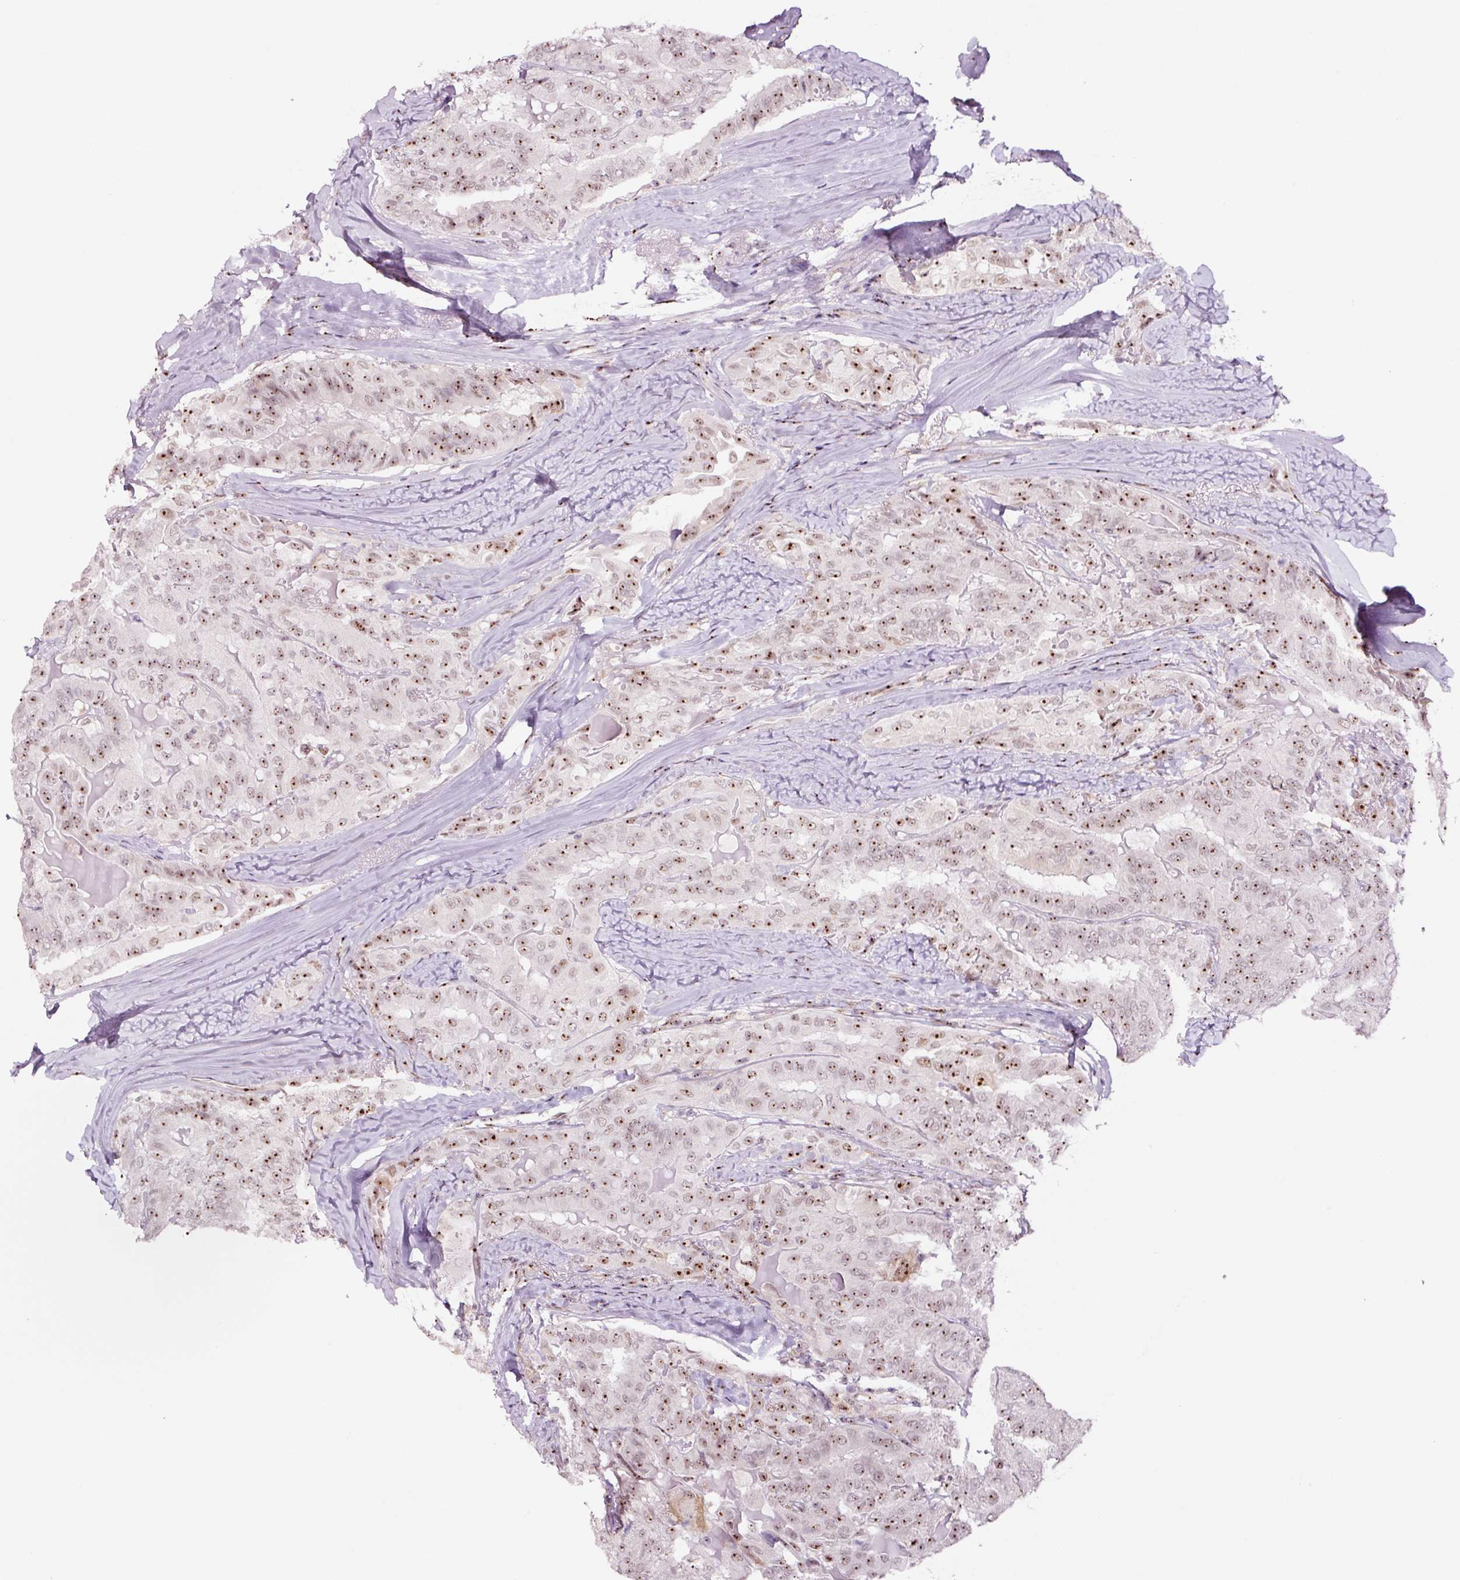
{"staining": {"intensity": "moderate", "quantity": ">75%", "location": "nuclear"}, "tissue": "thyroid cancer", "cell_type": "Tumor cells", "image_type": "cancer", "snomed": [{"axis": "morphology", "description": "Papillary adenocarcinoma, NOS"}, {"axis": "topography", "description": "Thyroid gland"}], "caption": "Tumor cells show medium levels of moderate nuclear staining in about >75% of cells in human thyroid cancer.", "gene": "GNL3", "patient": {"sex": "female", "age": 68}}